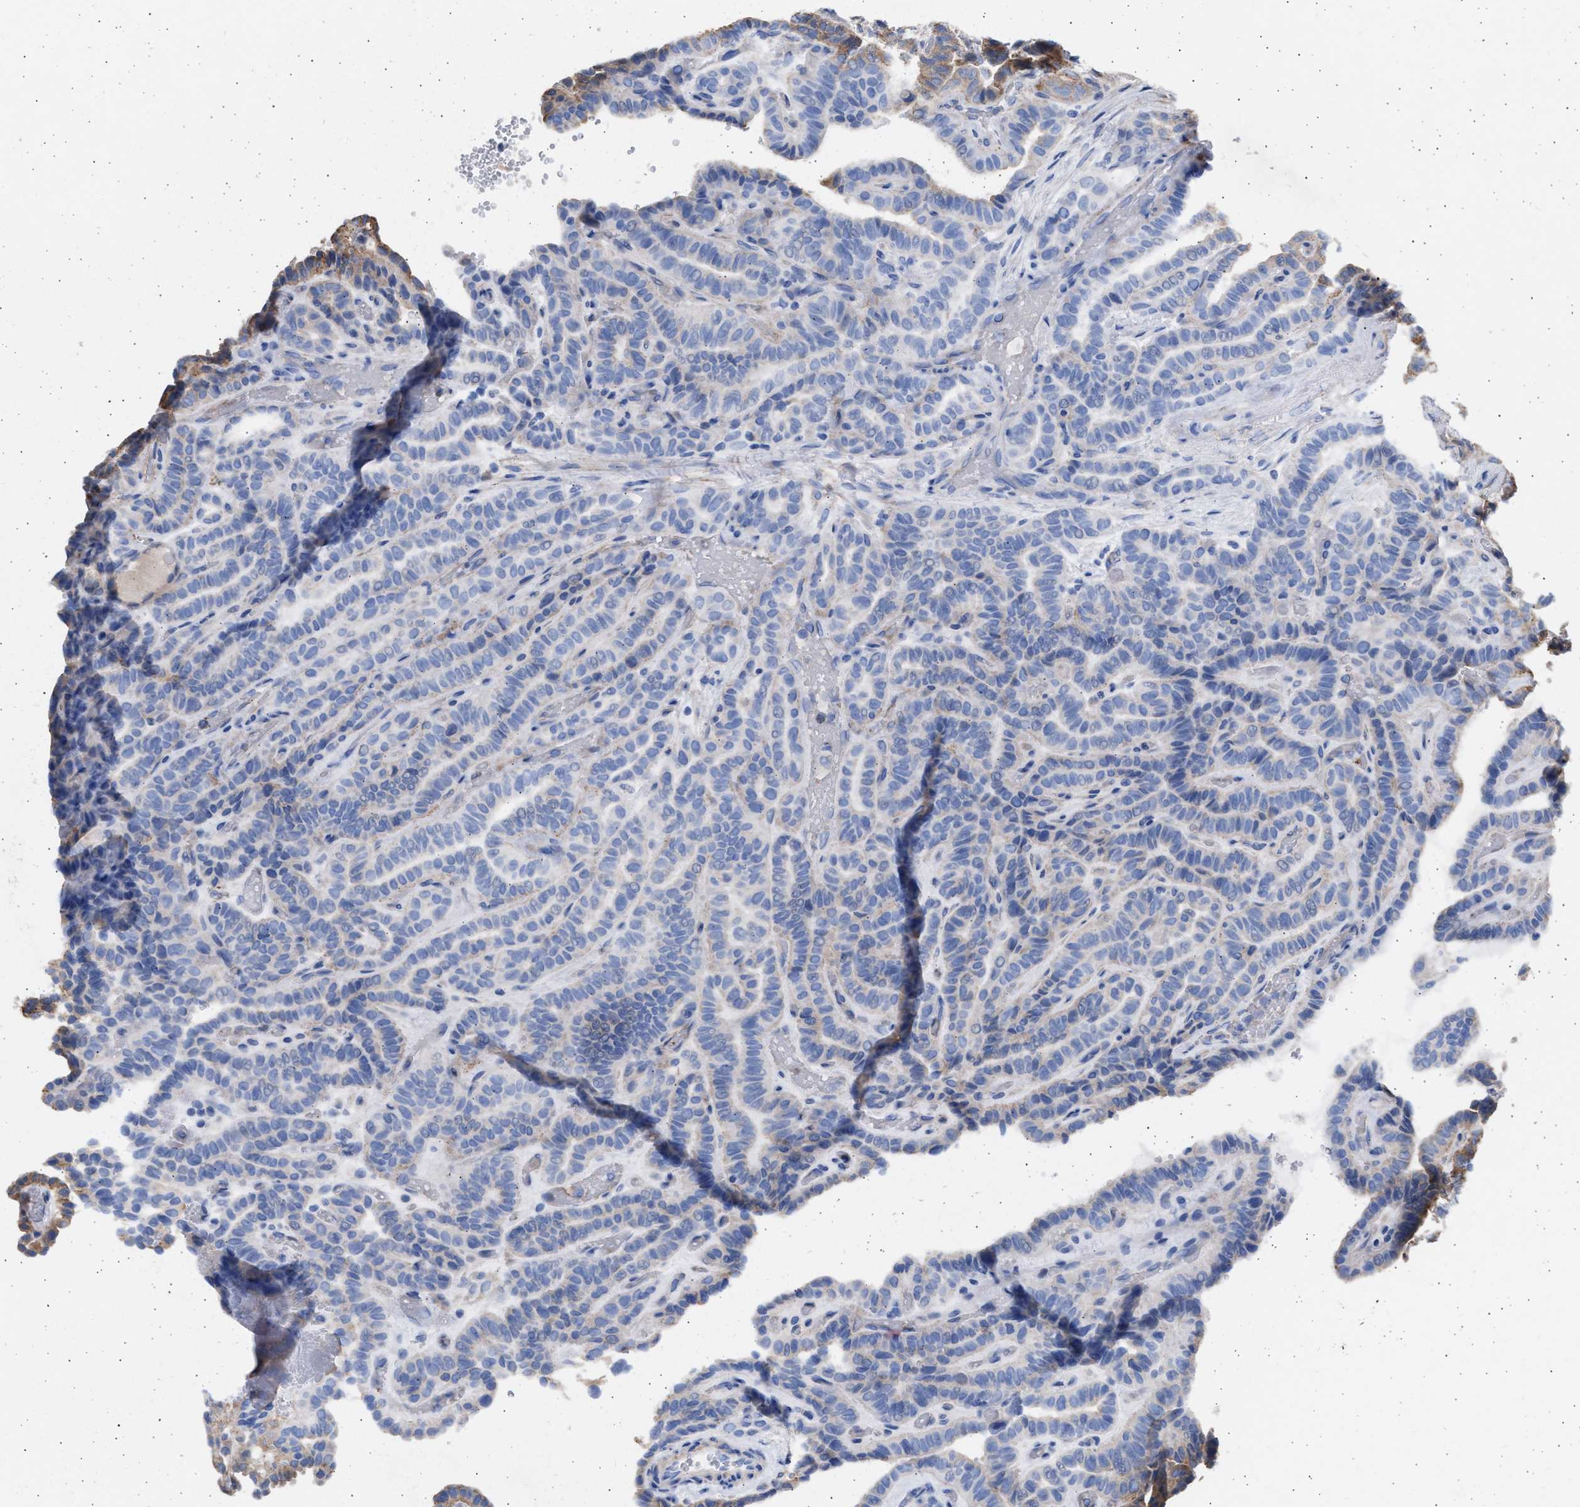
{"staining": {"intensity": "weak", "quantity": "<25%", "location": "cytoplasmic/membranous"}, "tissue": "thyroid cancer", "cell_type": "Tumor cells", "image_type": "cancer", "snomed": [{"axis": "morphology", "description": "Papillary adenocarcinoma, NOS"}, {"axis": "topography", "description": "Thyroid gland"}], "caption": "The photomicrograph displays no significant staining in tumor cells of papillary adenocarcinoma (thyroid).", "gene": "NBR1", "patient": {"sex": "male", "age": 77}}